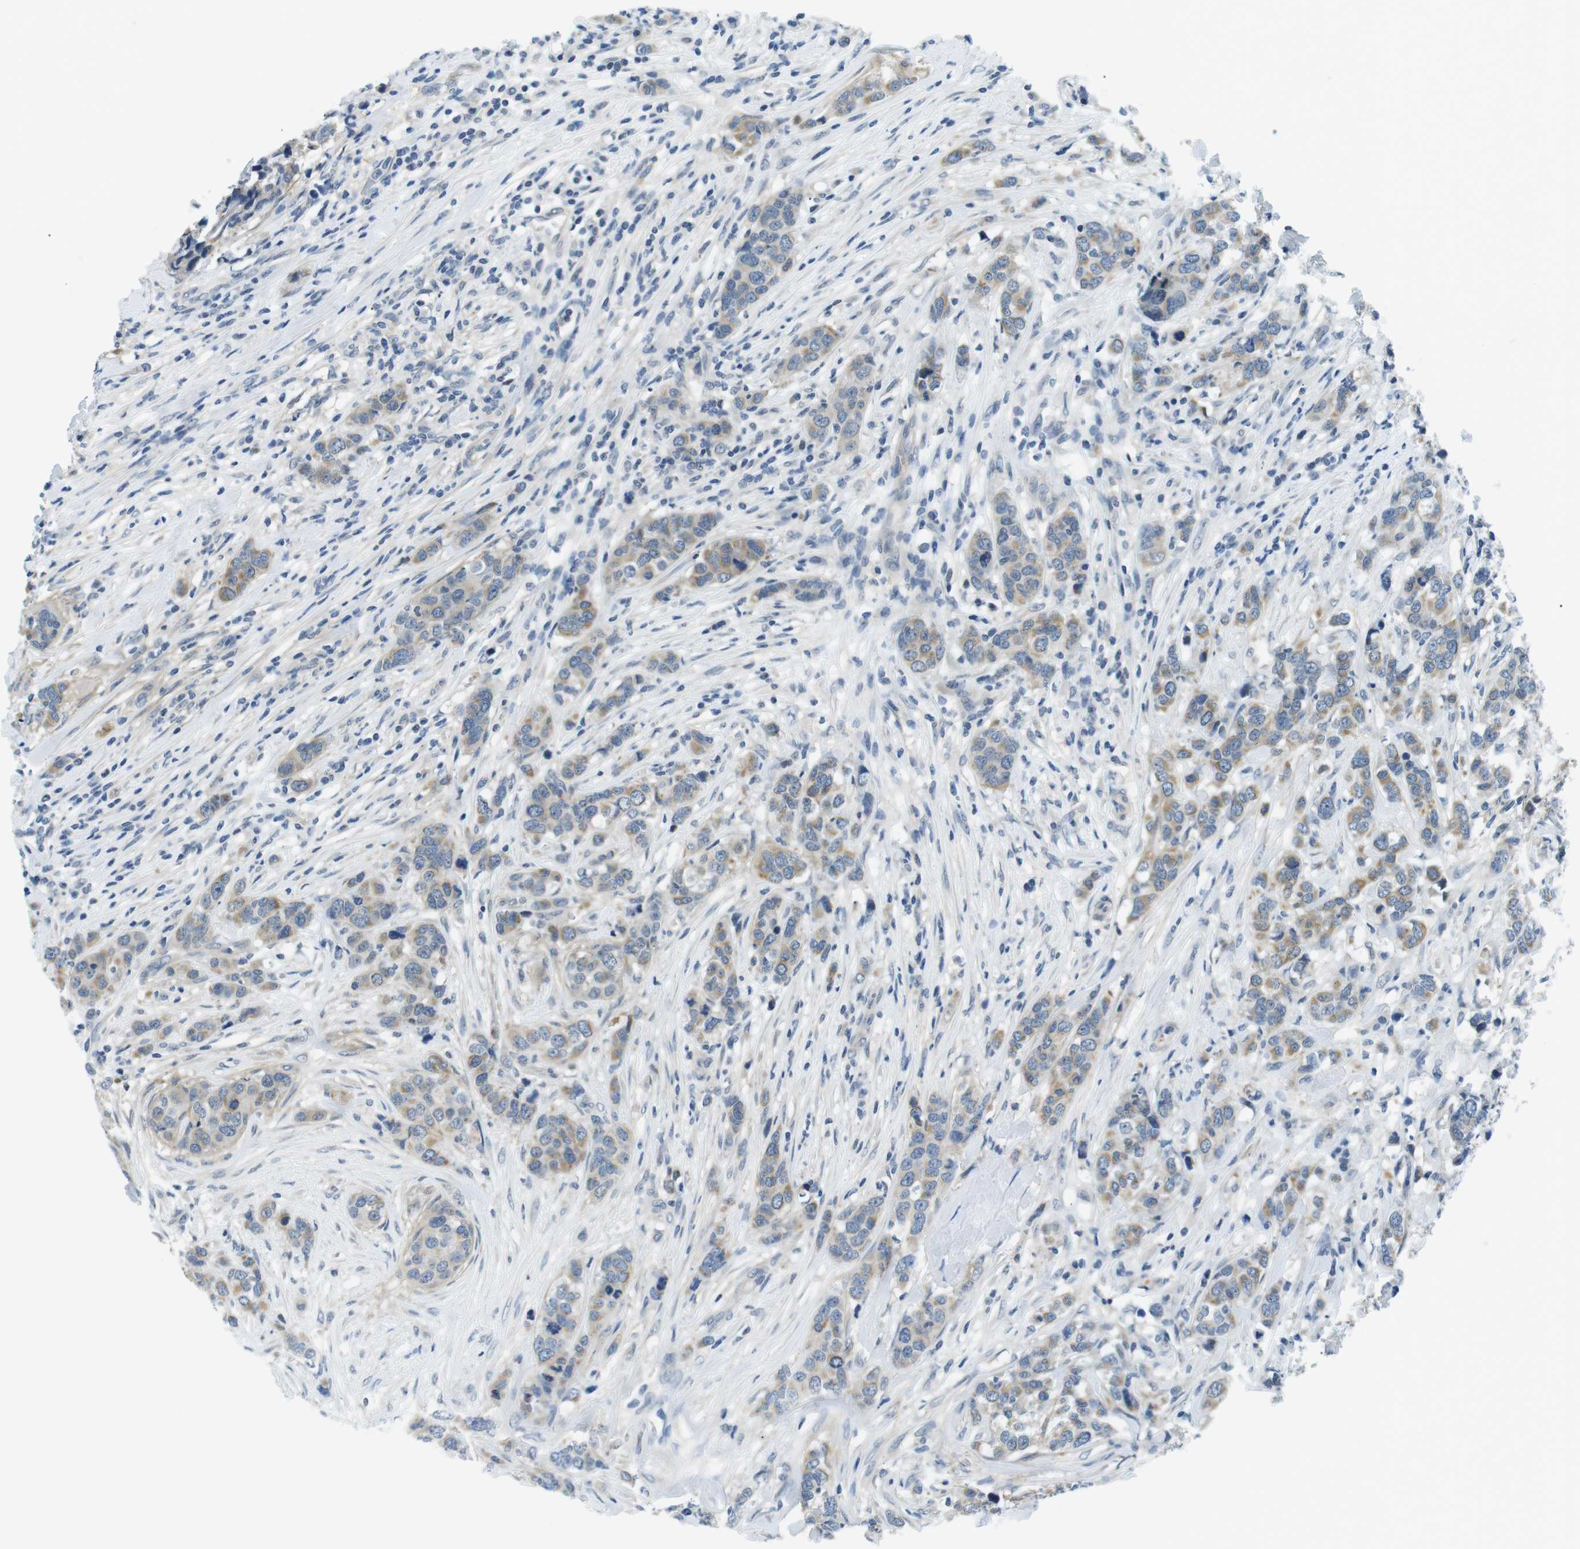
{"staining": {"intensity": "moderate", "quantity": "25%-75%", "location": "cytoplasmic/membranous"}, "tissue": "breast cancer", "cell_type": "Tumor cells", "image_type": "cancer", "snomed": [{"axis": "morphology", "description": "Lobular carcinoma"}, {"axis": "topography", "description": "Breast"}], "caption": "A brown stain highlights moderate cytoplasmic/membranous expression of a protein in human breast cancer tumor cells.", "gene": "WSCD1", "patient": {"sex": "female", "age": 59}}